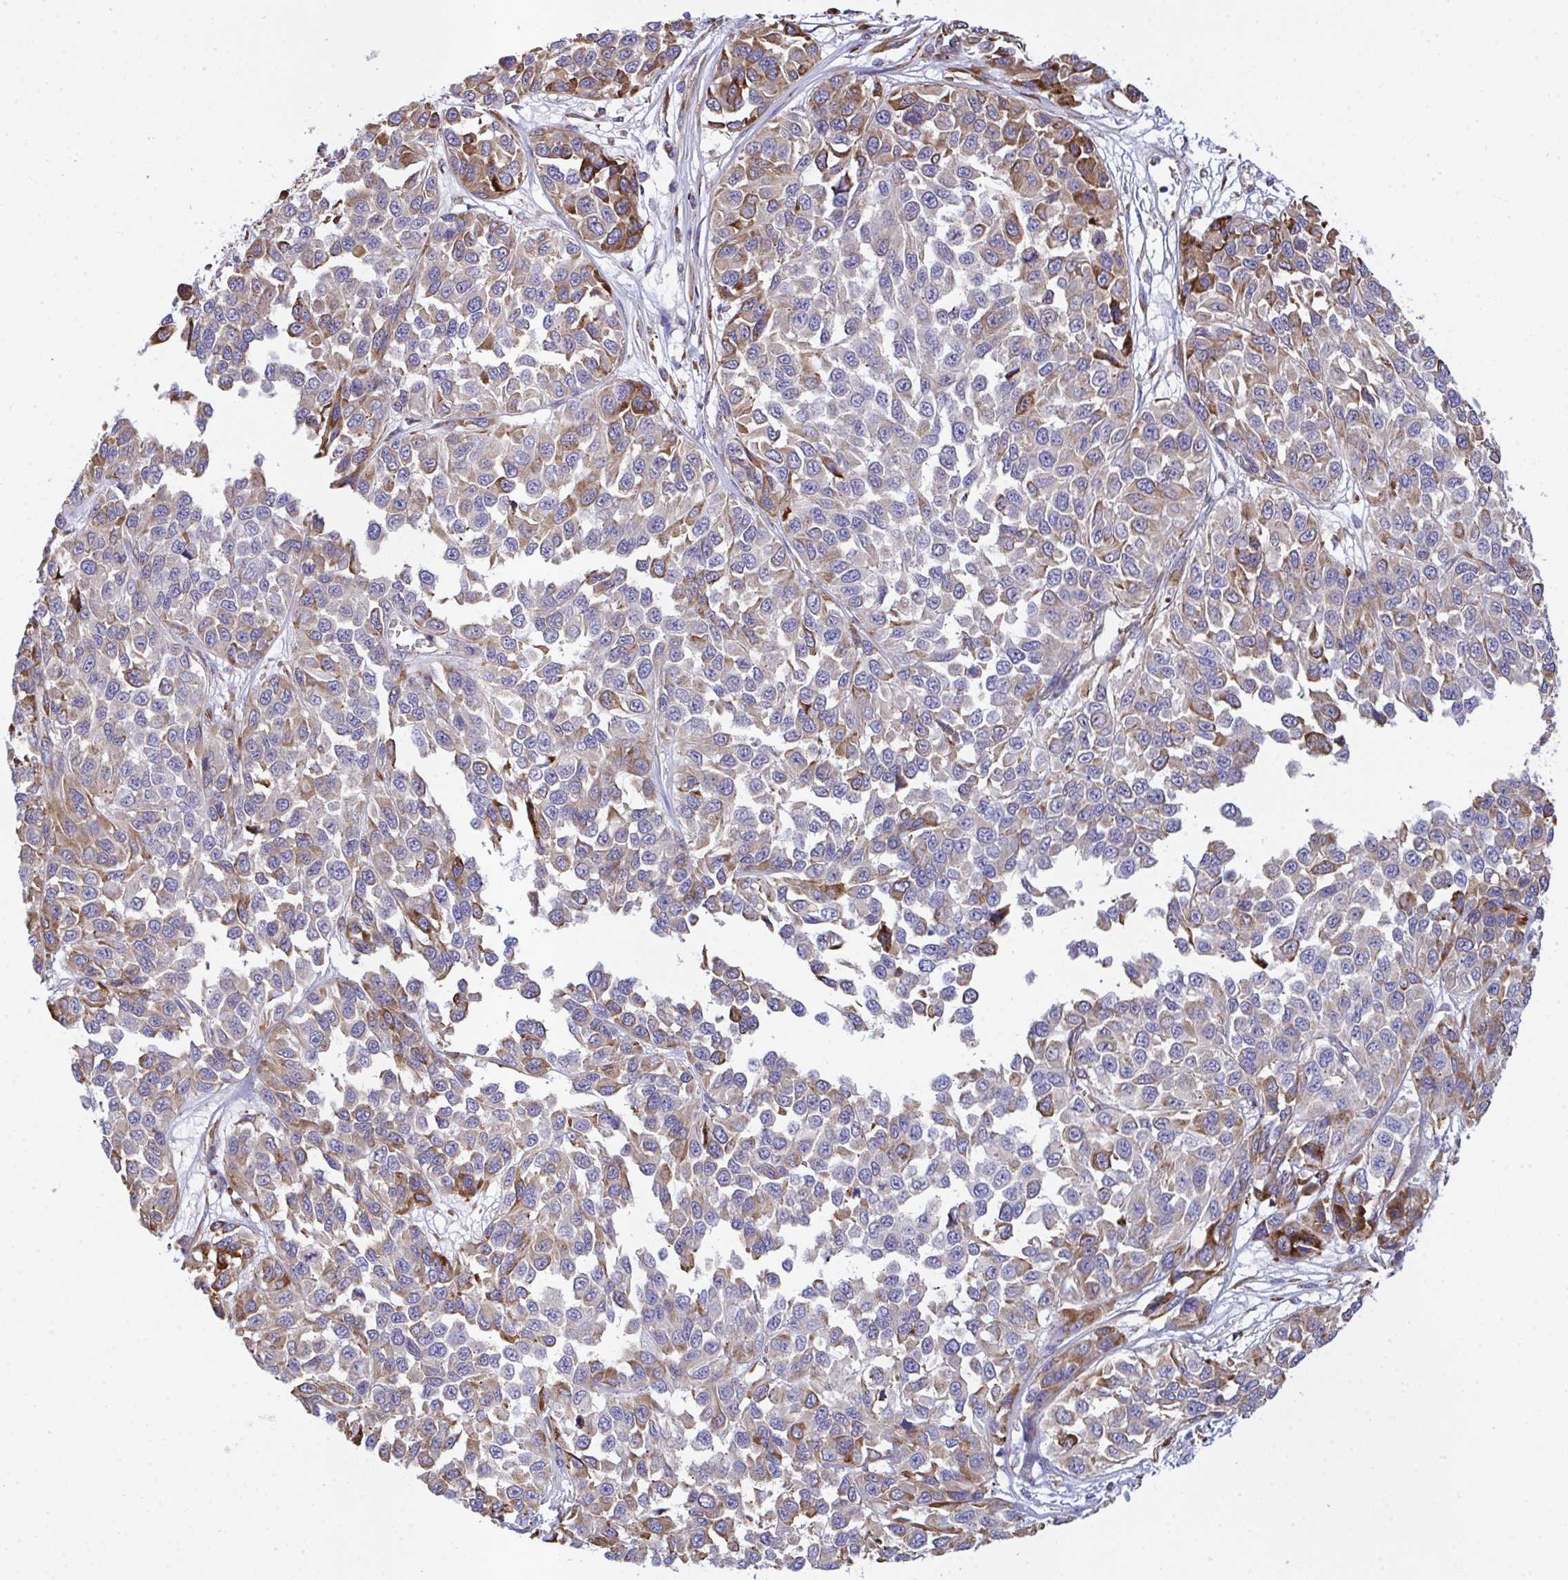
{"staining": {"intensity": "moderate", "quantity": "25%-75%", "location": "cytoplasmic/membranous"}, "tissue": "melanoma", "cell_type": "Tumor cells", "image_type": "cancer", "snomed": [{"axis": "morphology", "description": "Malignant melanoma, NOS"}, {"axis": "topography", "description": "Skin"}], "caption": "A micrograph showing moderate cytoplasmic/membranous positivity in about 25%-75% of tumor cells in melanoma, as visualized by brown immunohistochemical staining.", "gene": "PEAK3", "patient": {"sex": "male", "age": 62}}